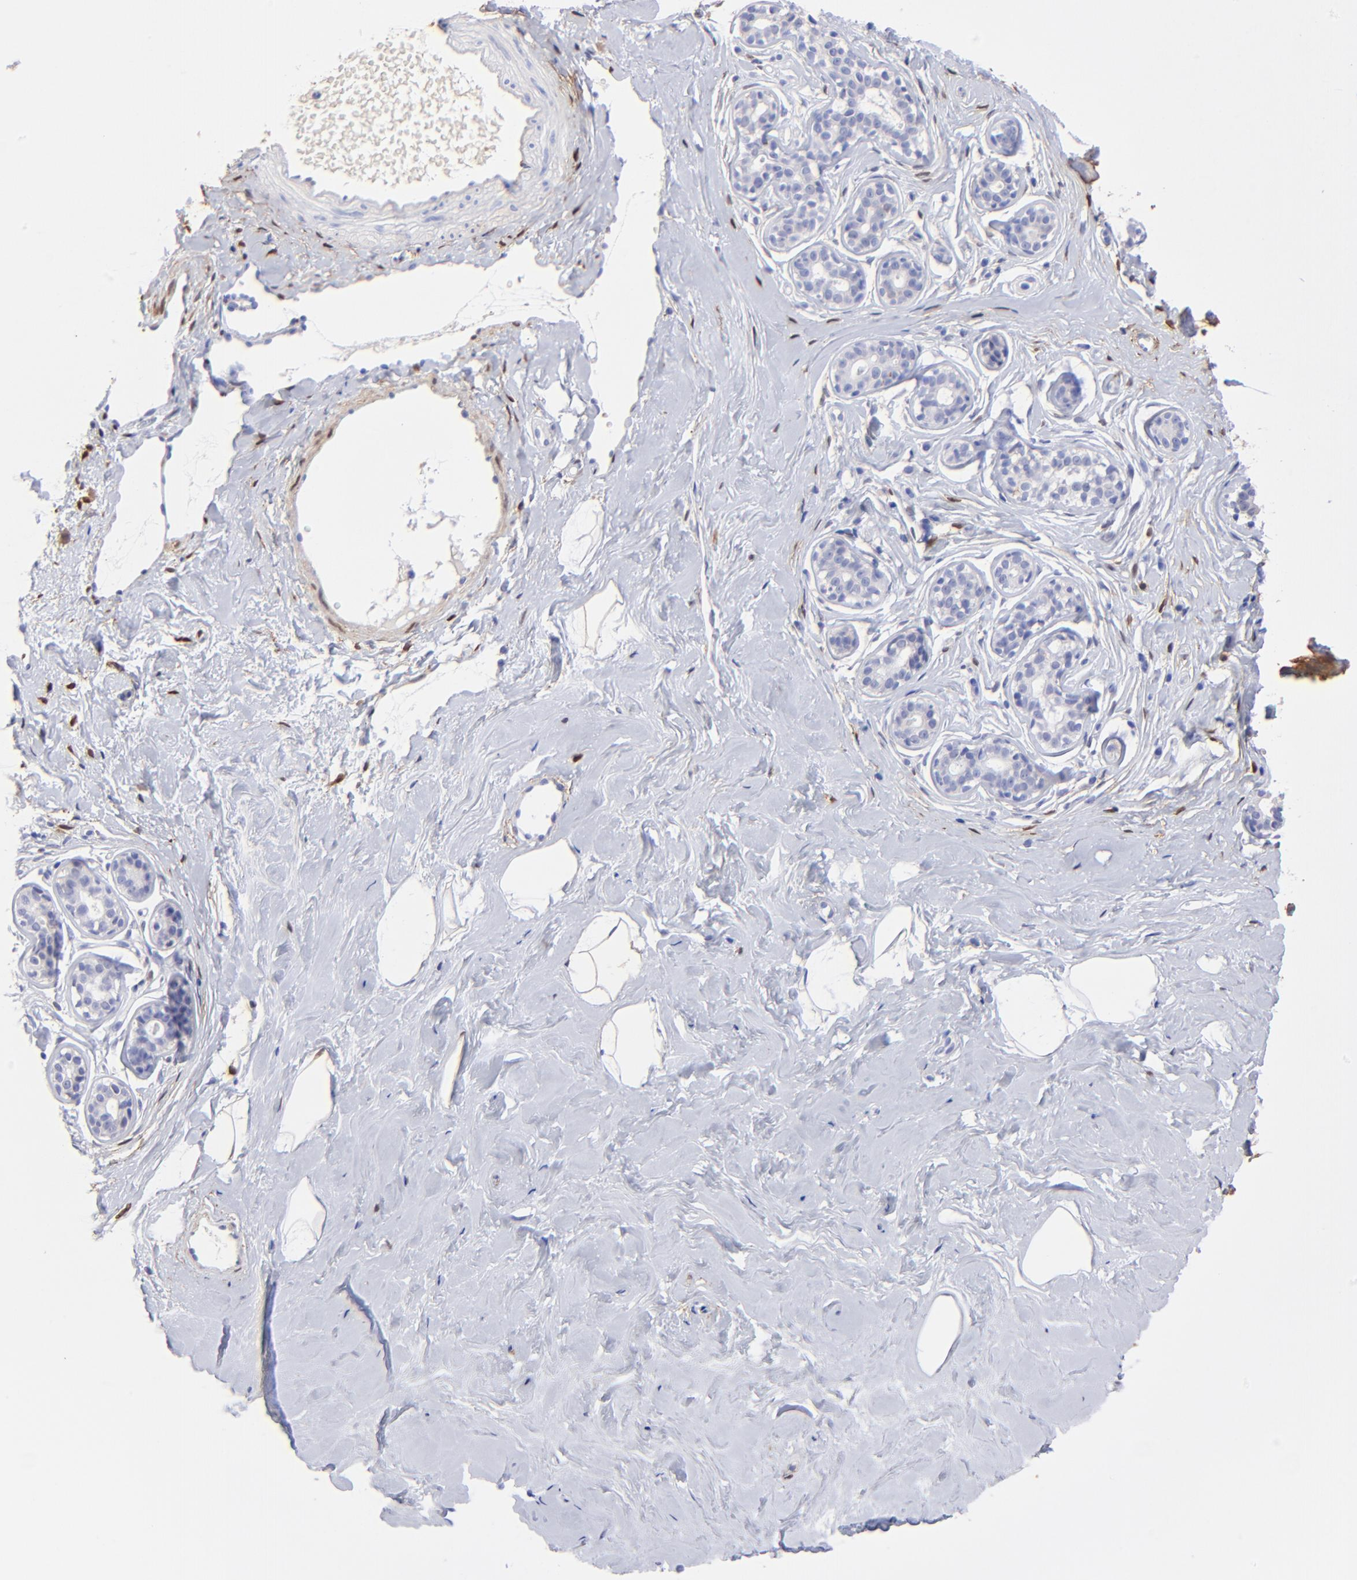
{"staining": {"intensity": "negative", "quantity": "none", "location": "none"}, "tissue": "breast", "cell_type": "Adipocytes", "image_type": "normal", "snomed": [{"axis": "morphology", "description": "Normal tissue, NOS"}, {"axis": "topography", "description": "Breast"}], "caption": "DAB (3,3'-diaminobenzidine) immunohistochemical staining of benign breast demonstrates no significant staining in adipocytes. (DAB (3,3'-diaminobenzidine) immunohistochemistry (IHC), high magnification).", "gene": "ALDH1A1", "patient": {"sex": "female", "age": 23}}